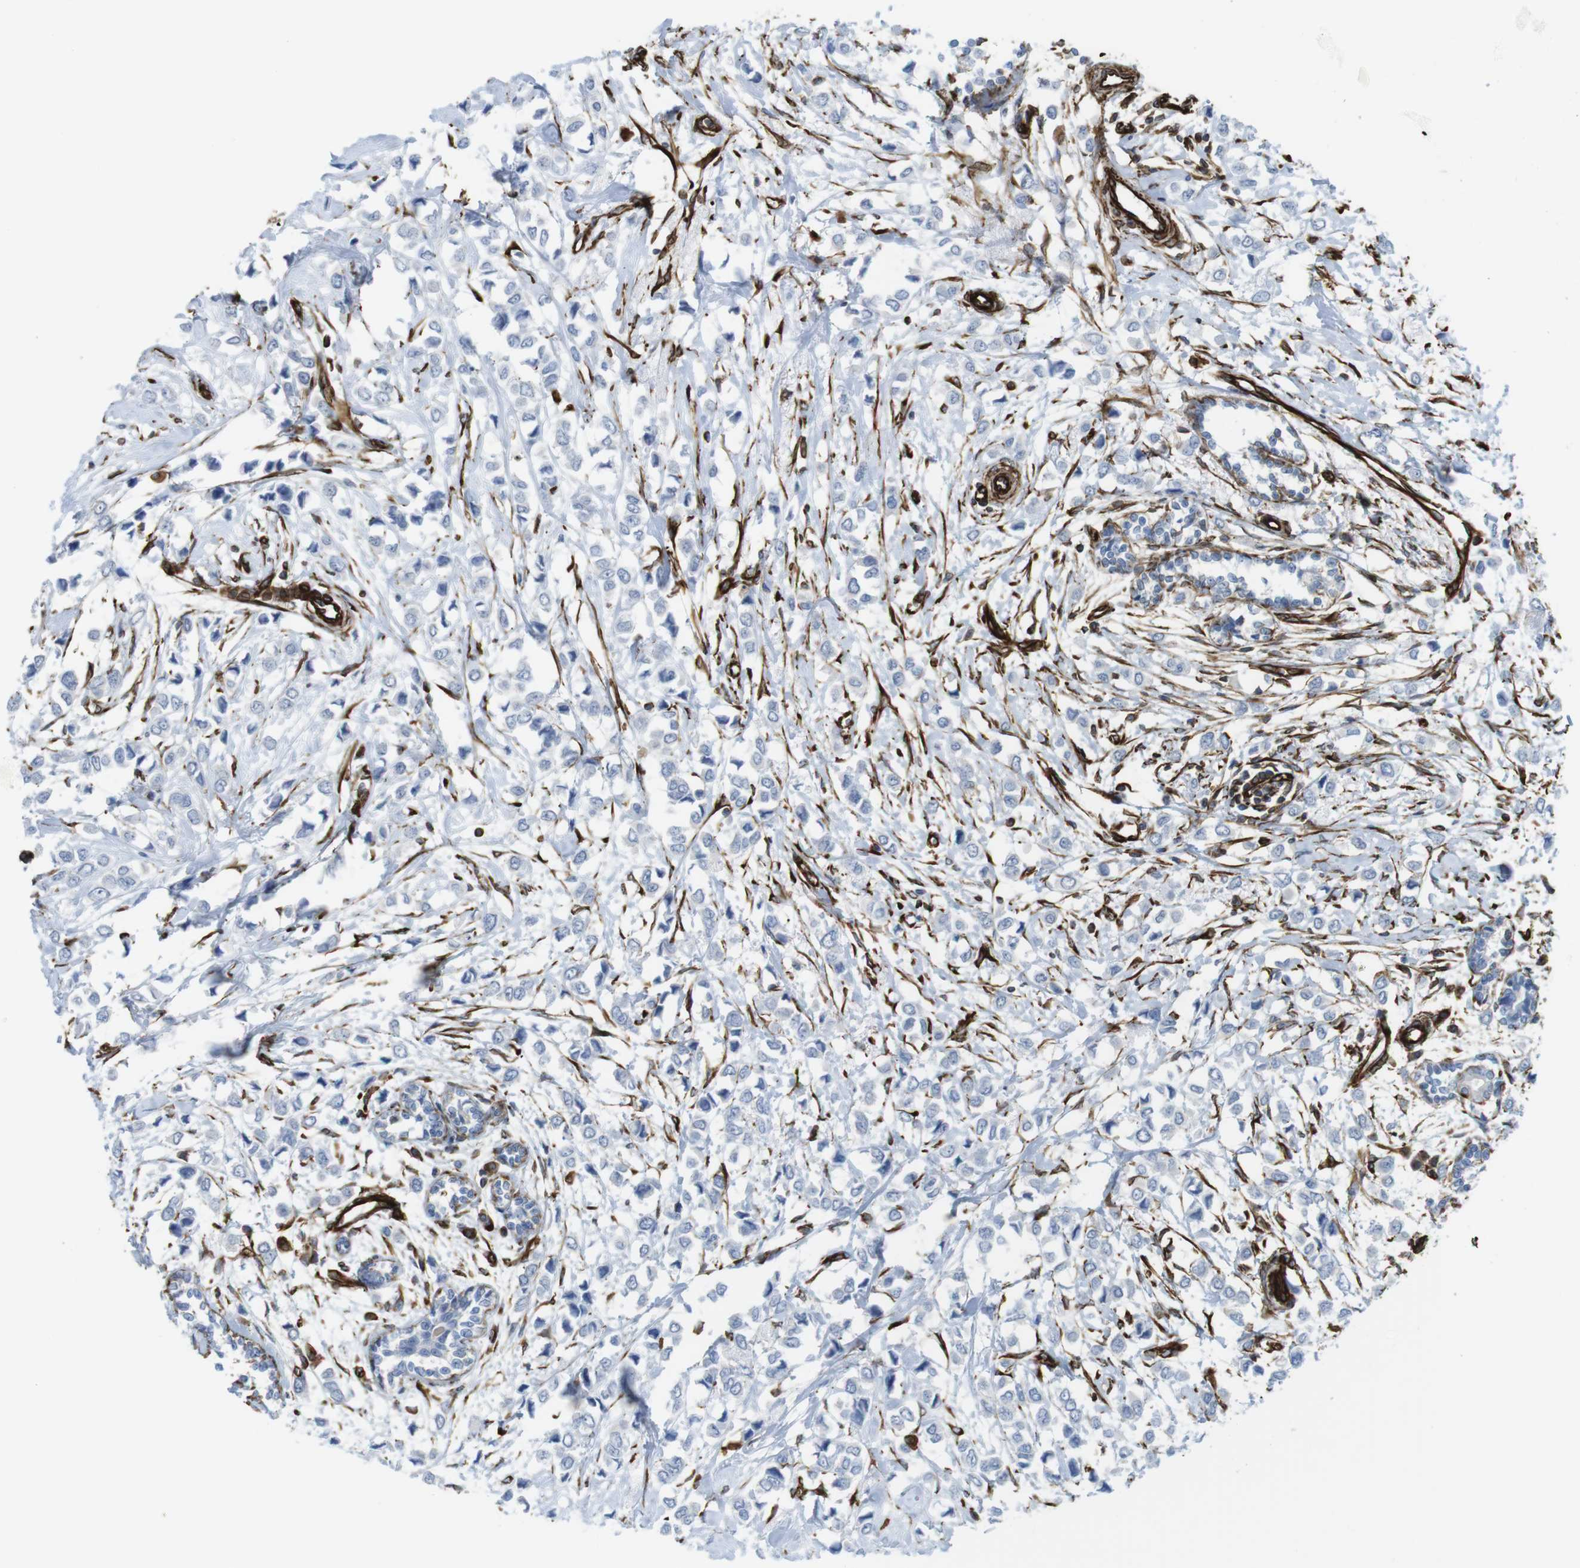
{"staining": {"intensity": "negative", "quantity": "none", "location": "none"}, "tissue": "breast cancer", "cell_type": "Tumor cells", "image_type": "cancer", "snomed": [{"axis": "morphology", "description": "Lobular carcinoma"}, {"axis": "topography", "description": "Breast"}], "caption": "Human breast cancer (lobular carcinoma) stained for a protein using IHC reveals no positivity in tumor cells.", "gene": "RALGPS1", "patient": {"sex": "female", "age": 51}}